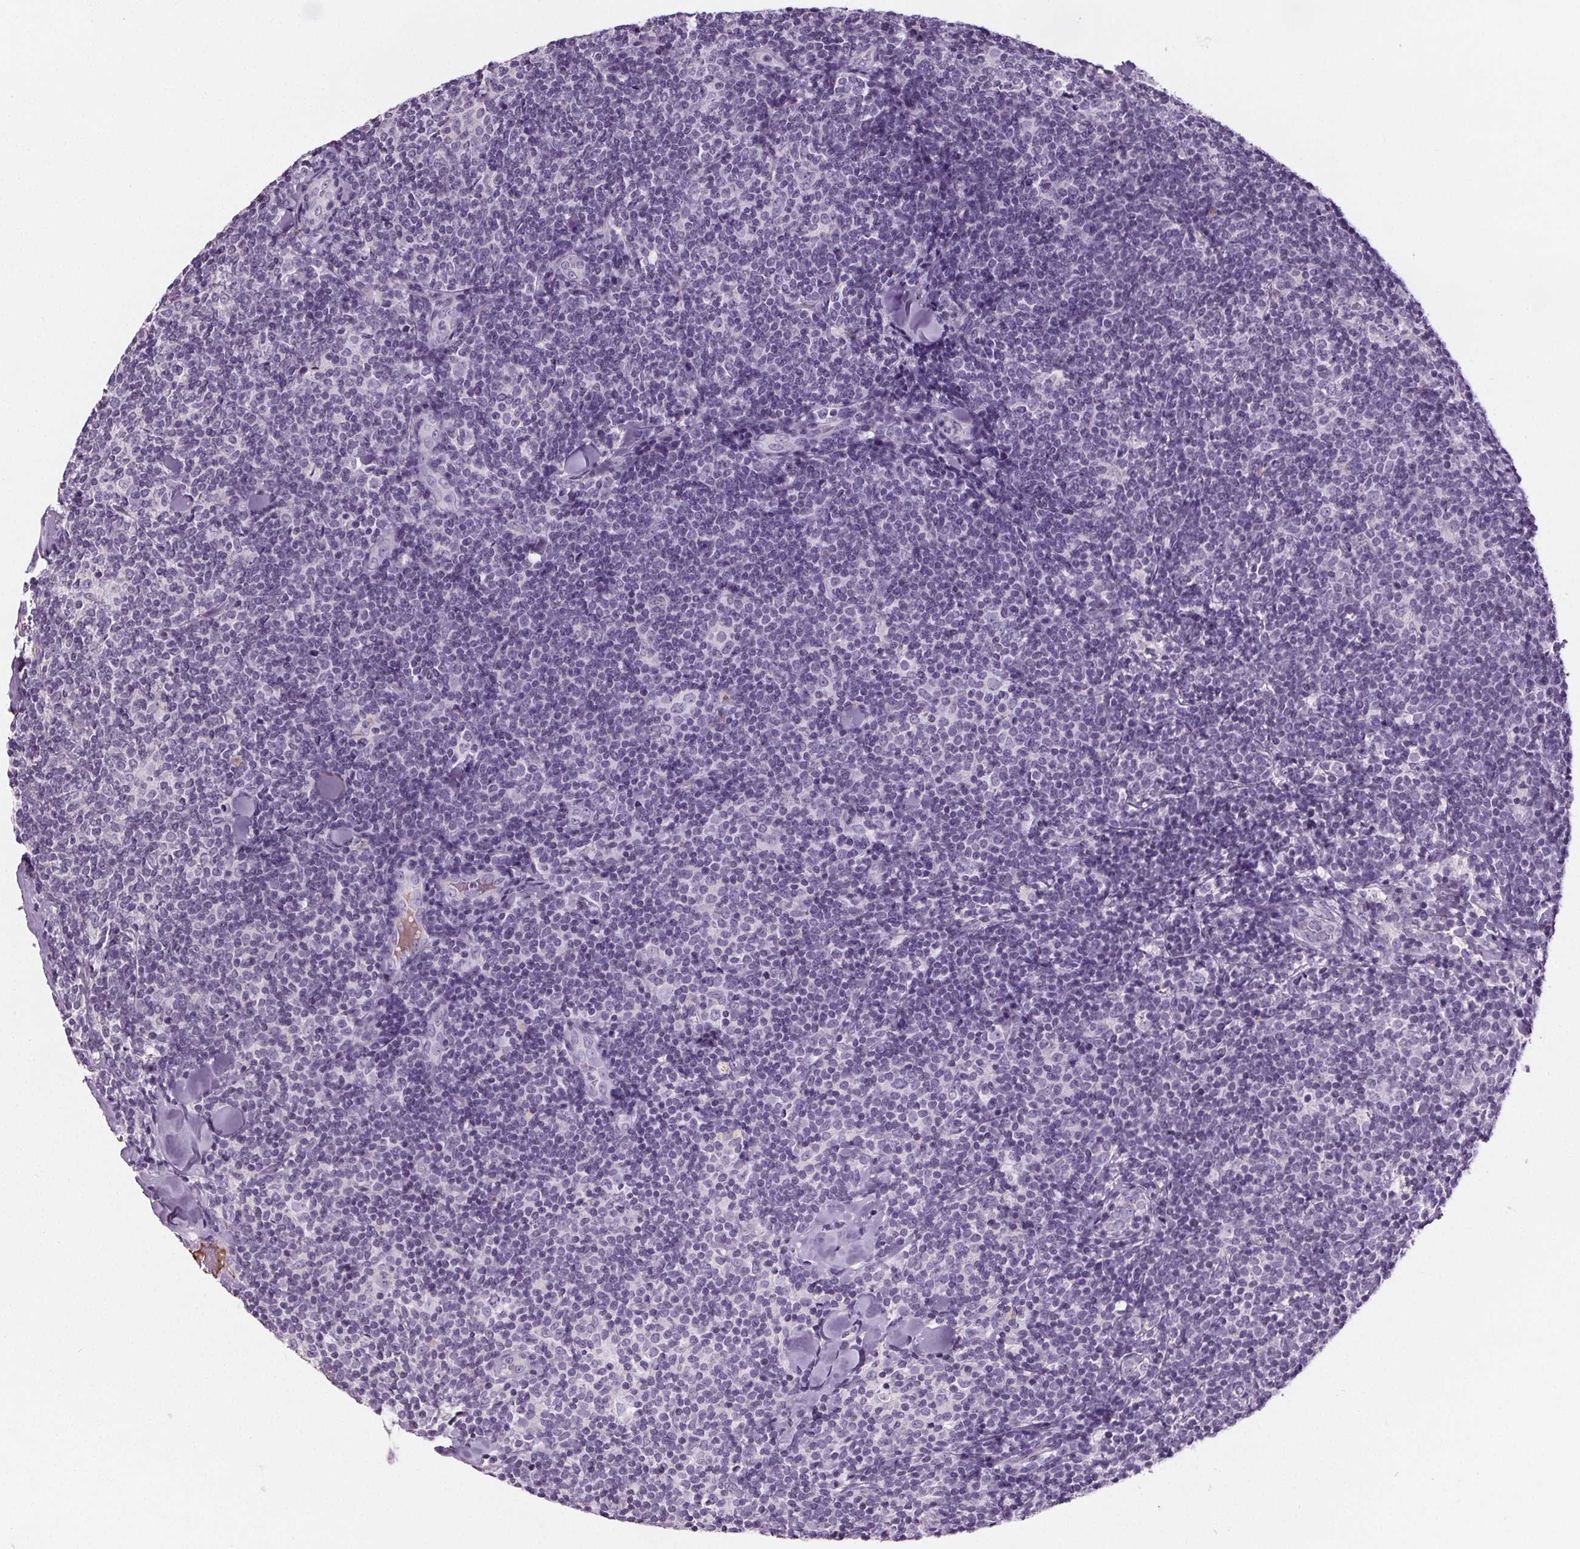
{"staining": {"intensity": "negative", "quantity": "none", "location": "none"}, "tissue": "lymphoma", "cell_type": "Tumor cells", "image_type": "cancer", "snomed": [{"axis": "morphology", "description": "Malignant lymphoma, non-Hodgkin's type, Low grade"}, {"axis": "topography", "description": "Lymph node"}], "caption": "Immunohistochemistry (IHC) of low-grade malignant lymphoma, non-Hodgkin's type reveals no expression in tumor cells.", "gene": "CD5L", "patient": {"sex": "female", "age": 56}}